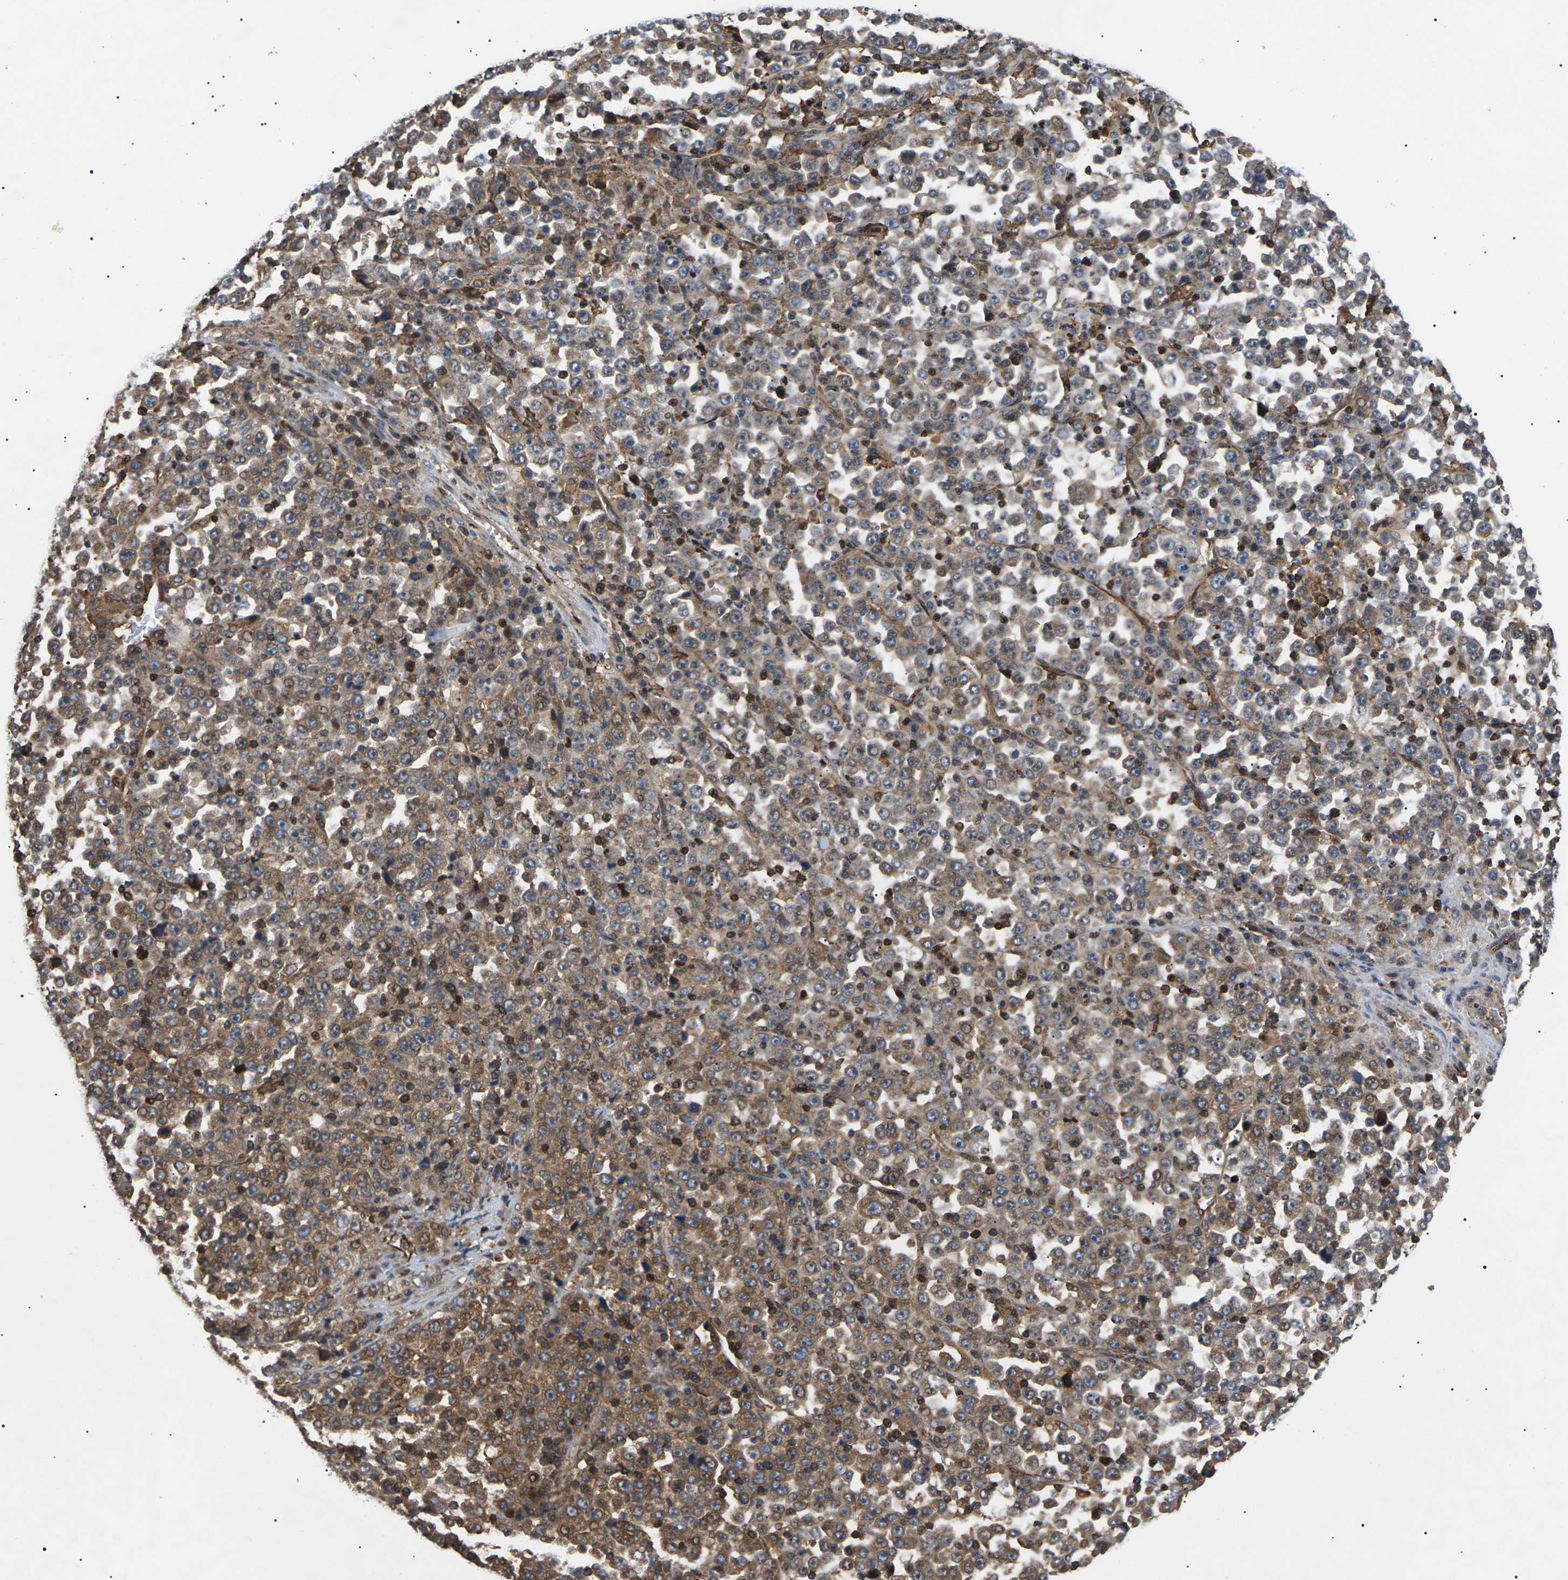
{"staining": {"intensity": "weak", "quantity": ">75%", "location": "cytoplasmic/membranous"}, "tissue": "stomach cancer", "cell_type": "Tumor cells", "image_type": "cancer", "snomed": [{"axis": "morphology", "description": "Normal tissue, NOS"}, {"axis": "morphology", "description": "Adenocarcinoma, NOS"}, {"axis": "topography", "description": "Stomach, upper"}, {"axis": "topography", "description": "Stomach"}], "caption": "Immunohistochemistry (IHC) image of adenocarcinoma (stomach) stained for a protein (brown), which exhibits low levels of weak cytoplasmic/membranous expression in about >75% of tumor cells.", "gene": "TMTC4", "patient": {"sex": "male", "age": 59}}